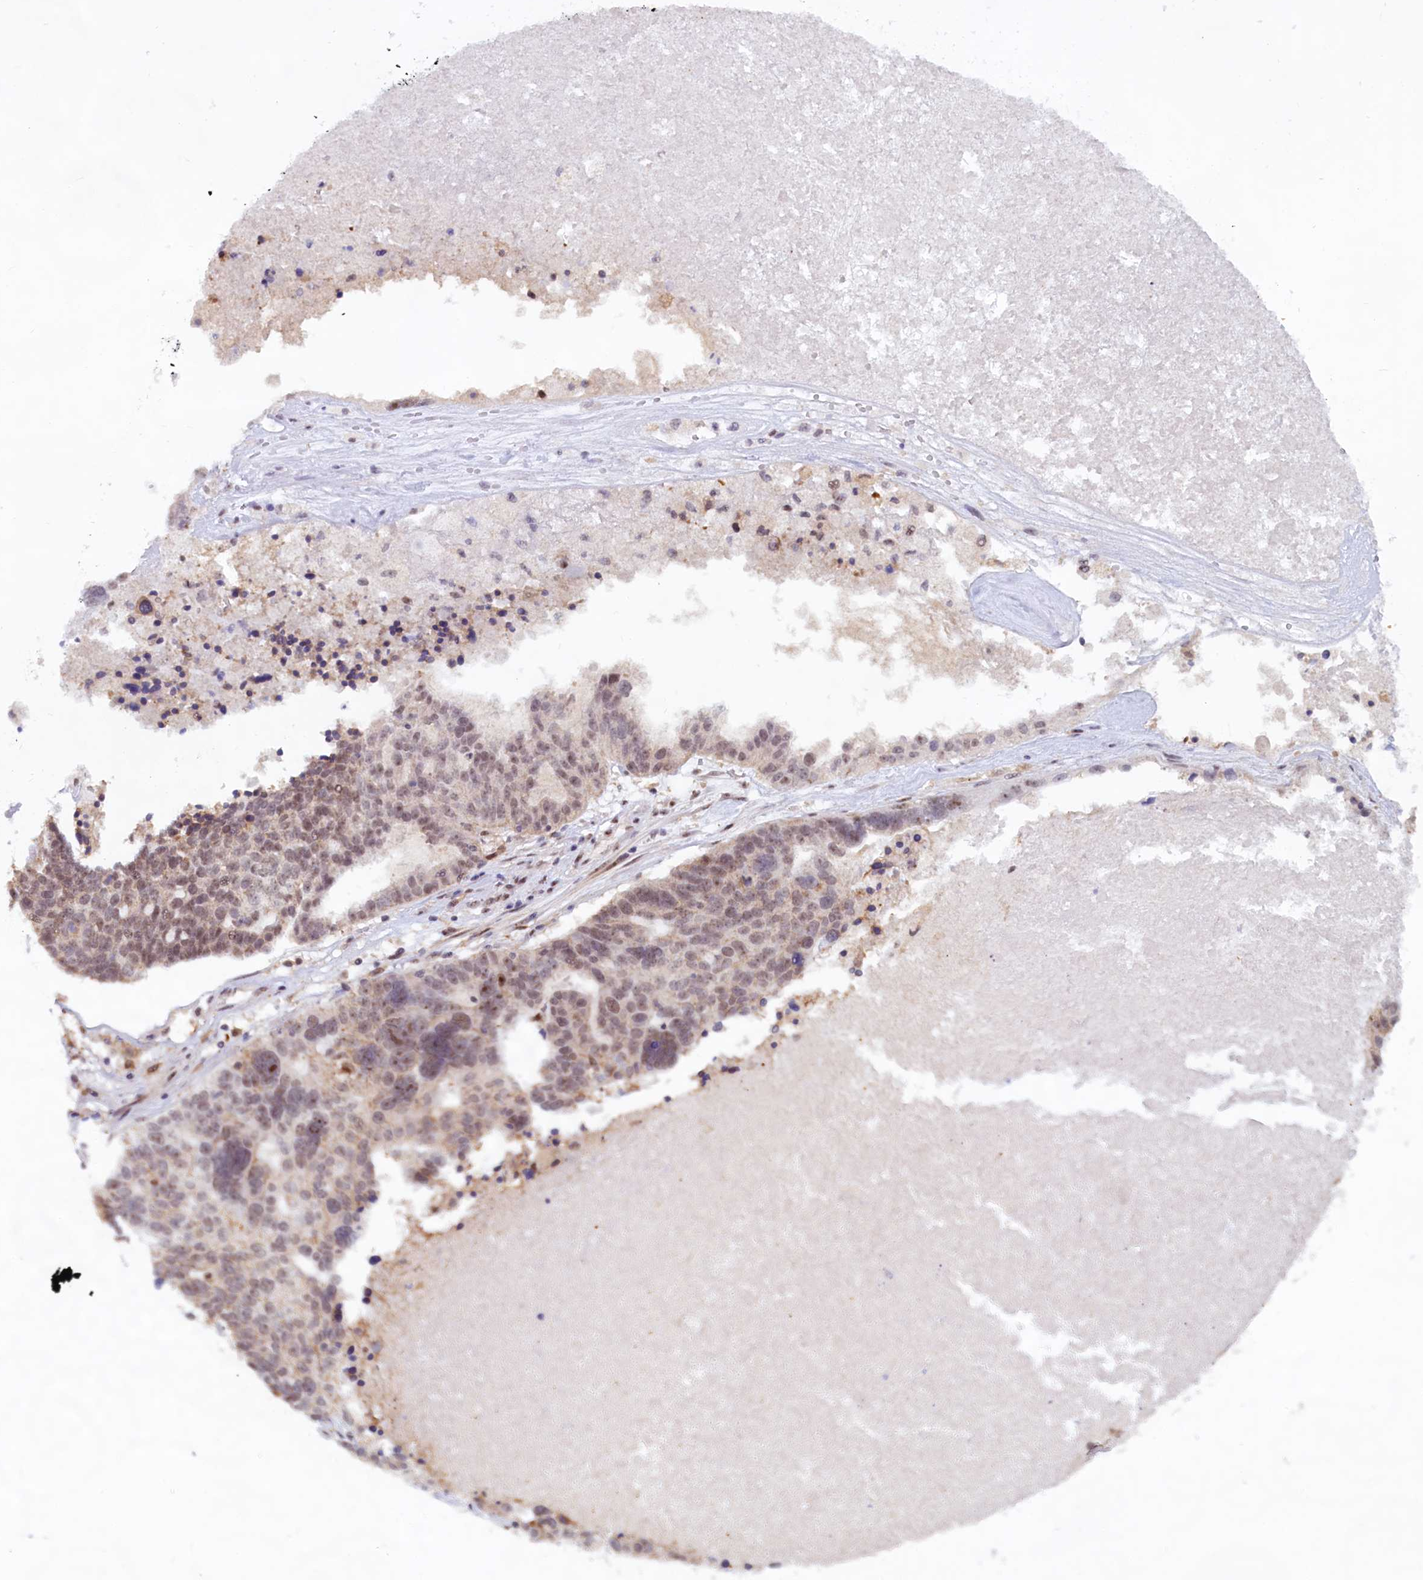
{"staining": {"intensity": "moderate", "quantity": ">75%", "location": "nuclear"}, "tissue": "ovarian cancer", "cell_type": "Tumor cells", "image_type": "cancer", "snomed": [{"axis": "morphology", "description": "Cystadenocarcinoma, serous, NOS"}, {"axis": "topography", "description": "Ovary"}], "caption": "IHC of ovarian serous cystadenocarcinoma reveals medium levels of moderate nuclear expression in about >75% of tumor cells.", "gene": "C1D", "patient": {"sex": "female", "age": 59}}